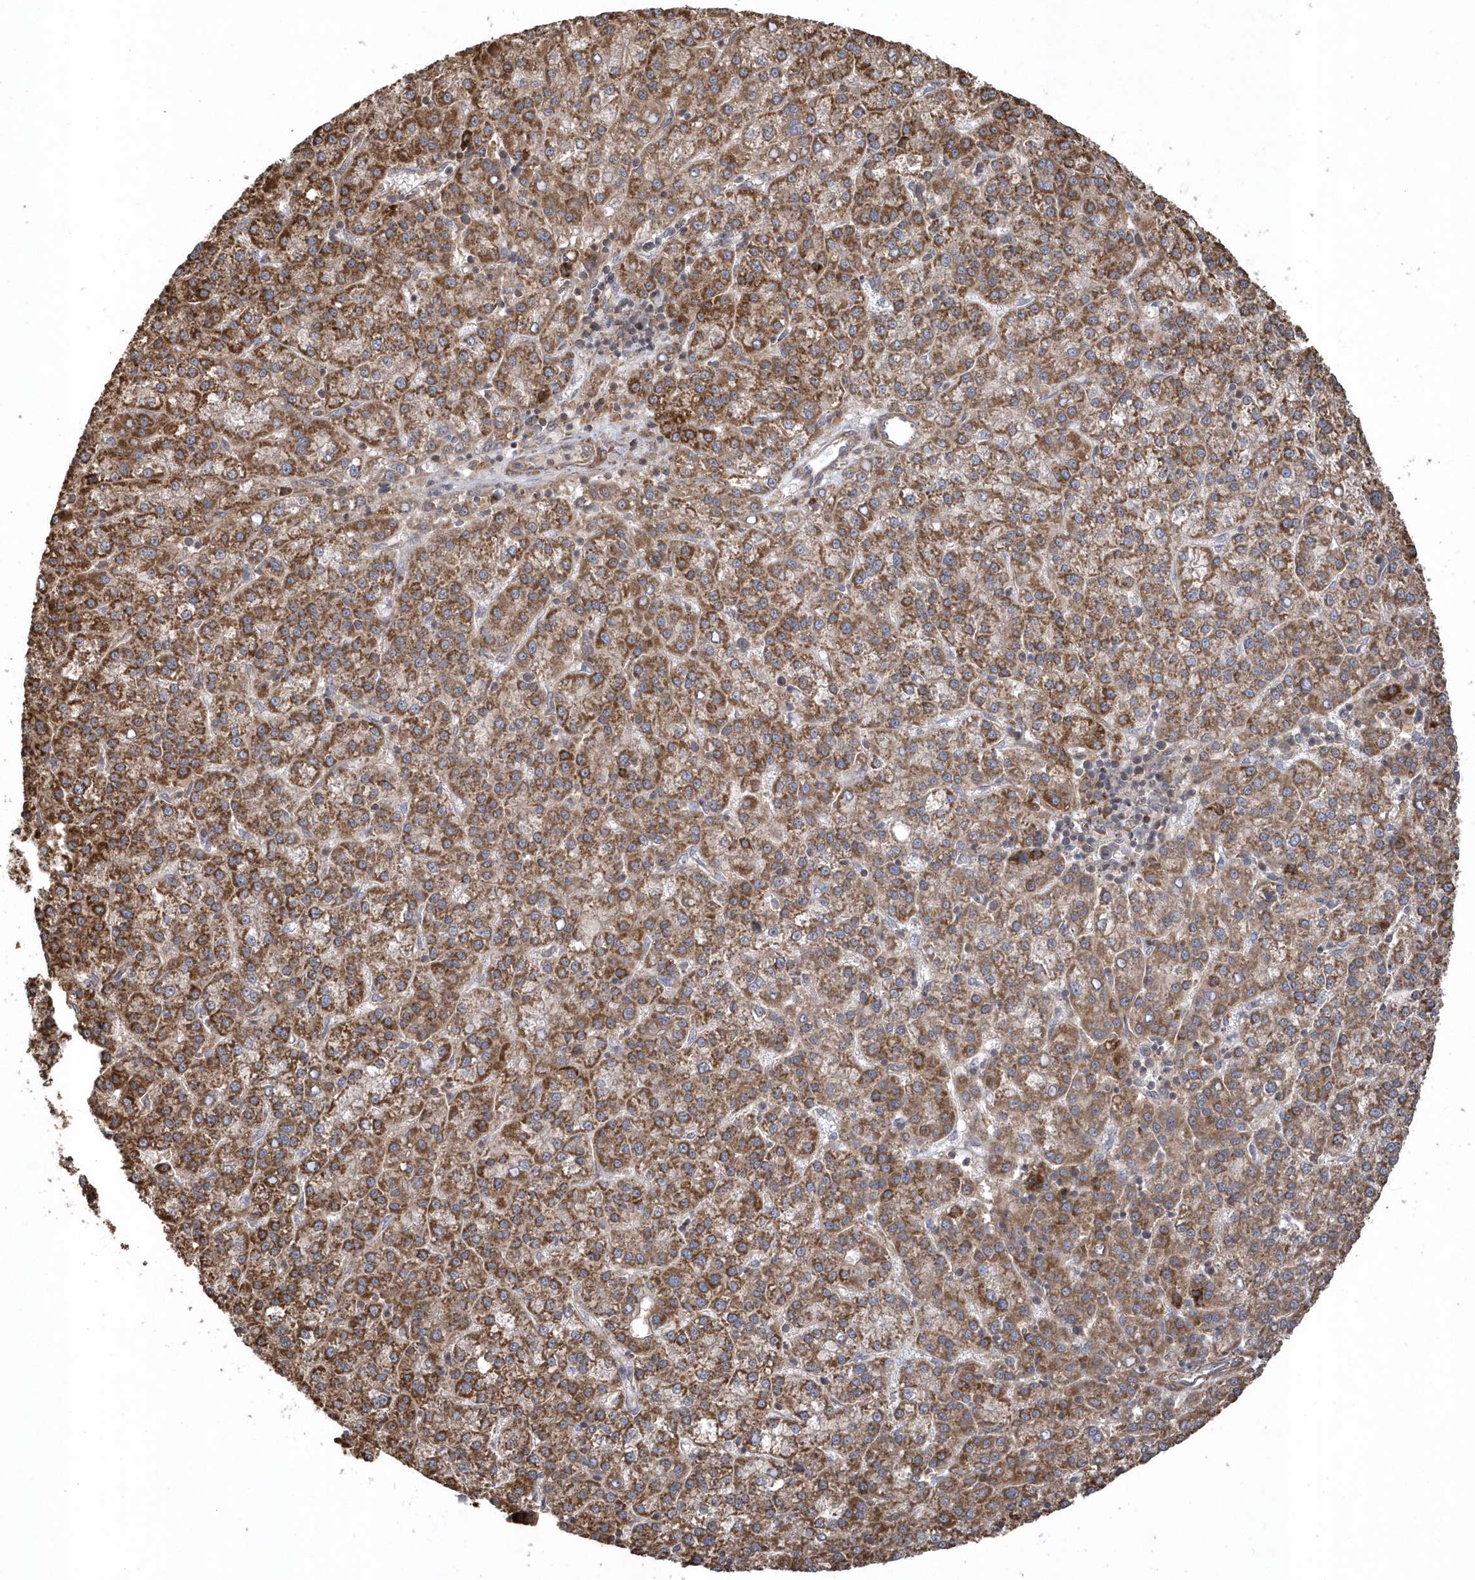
{"staining": {"intensity": "strong", "quantity": ">75%", "location": "cytoplasmic/membranous"}, "tissue": "liver cancer", "cell_type": "Tumor cells", "image_type": "cancer", "snomed": [{"axis": "morphology", "description": "Carcinoma, Hepatocellular, NOS"}, {"axis": "topography", "description": "Liver"}], "caption": "This is an image of IHC staining of liver cancer, which shows strong staining in the cytoplasmic/membranous of tumor cells.", "gene": "SENP8", "patient": {"sex": "female", "age": 58}}